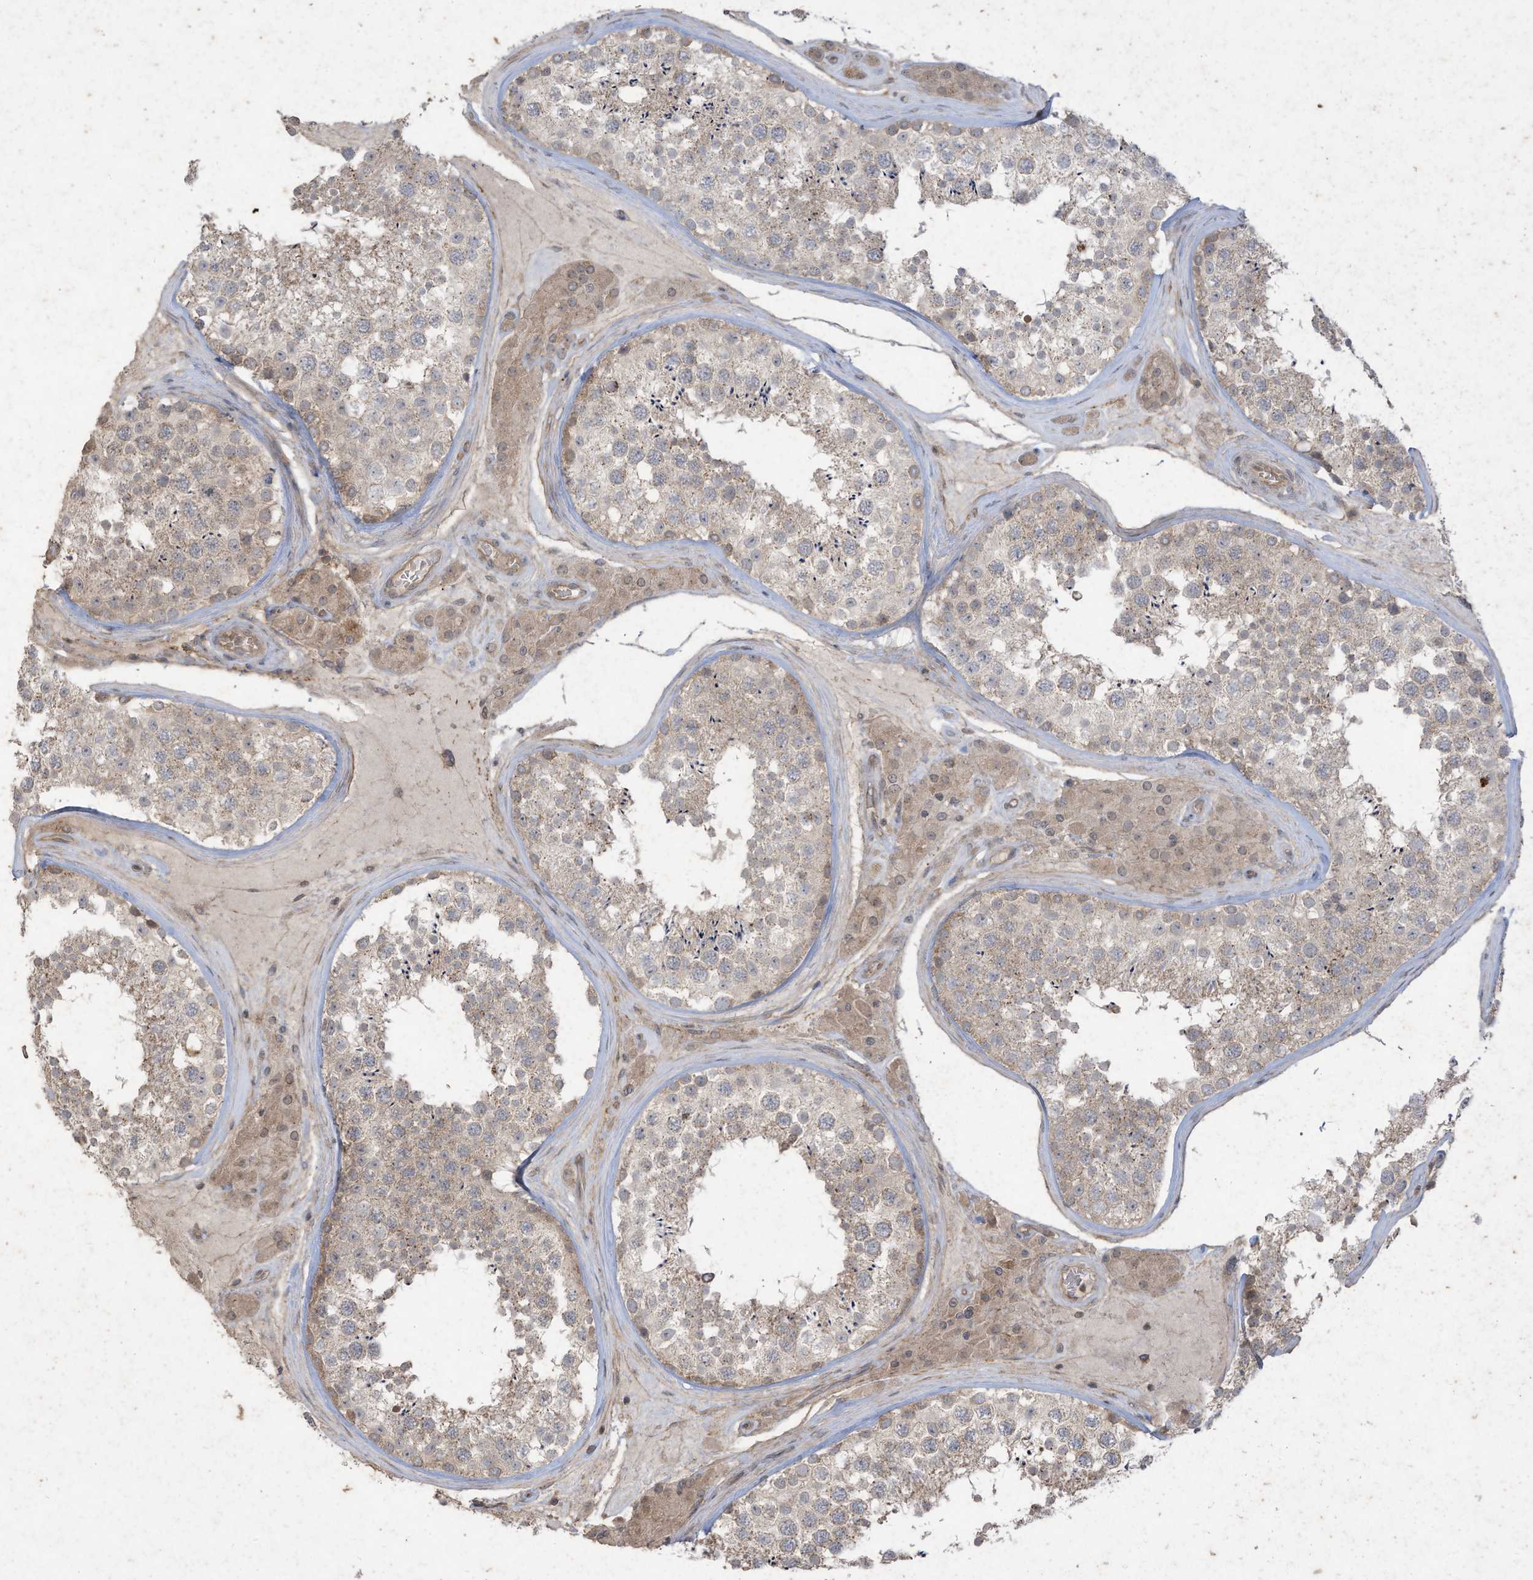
{"staining": {"intensity": "weak", "quantity": "25%-75%", "location": "cytoplasmic/membranous"}, "tissue": "testis", "cell_type": "Cells in seminiferous ducts", "image_type": "normal", "snomed": [{"axis": "morphology", "description": "Normal tissue, NOS"}, {"axis": "topography", "description": "Testis"}], "caption": "Cells in seminiferous ducts demonstrate low levels of weak cytoplasmic/membranous staining in approximately 25%-75% of cells in normal human testis. The protein of interest is shown in brown color, while the nuclei are stained blue.", "gene": "MATN2", "patient": {"sex": "male", "age": 46}}